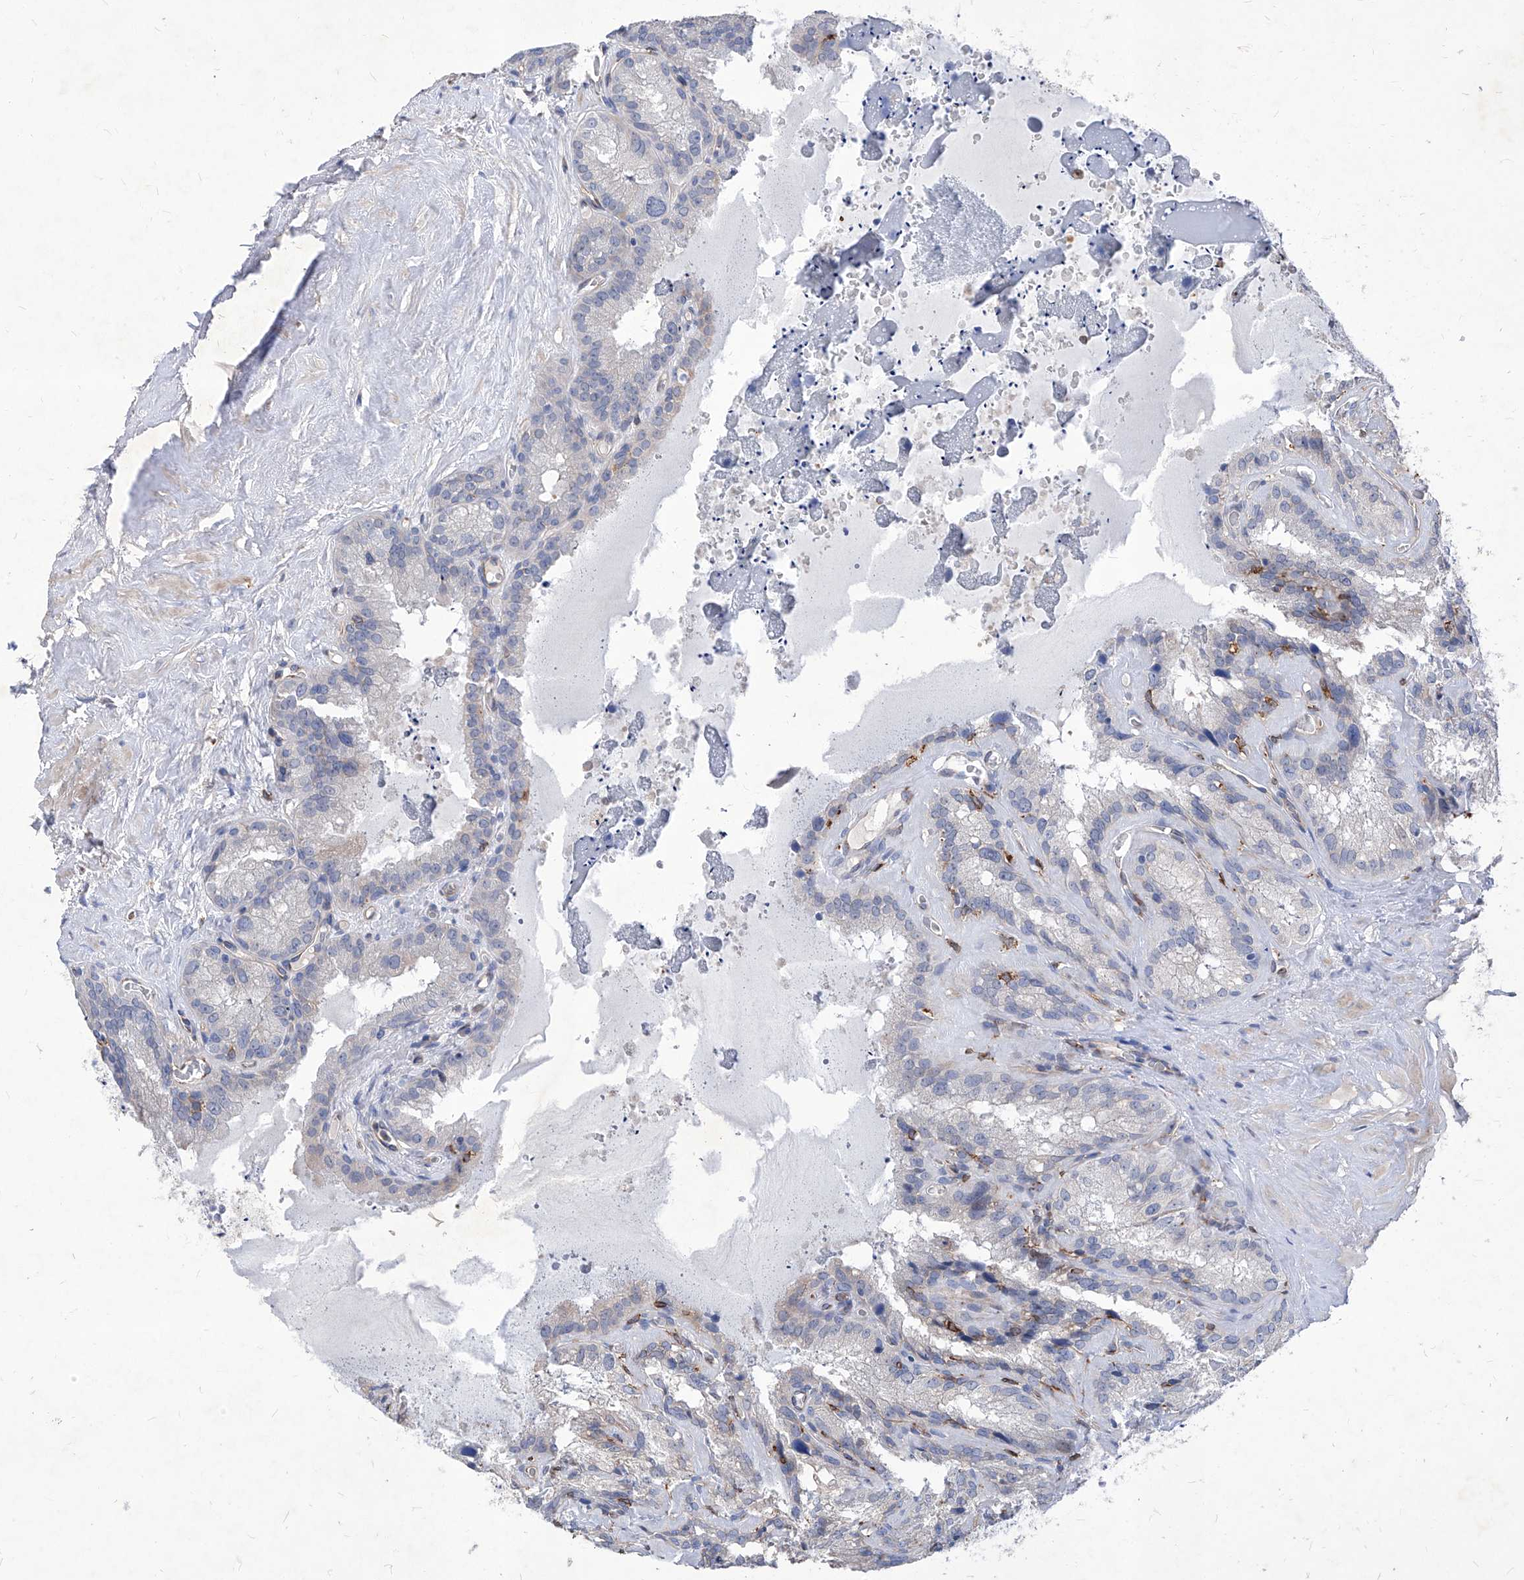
{"staining": {"intensity": "negative", "quantity": "none", "location": "none"}, "tissue": "seminal vesicle", "cell_type": "Glandular cells", "image_type": "normal", "snomed": [{"axis": "morphology", "description": "Normal tissue, NOS"}, {"axis": "topography", "description": "Prostate"}, {"axis": "topography", "description": "Seminal veicle"}], "caption": "The histopathology image reveals no staining of glandular cells in benign seminal vesicle. Brightfield microscopy of immunohistochemistry (IHC) stained with DAB (brown) and hematoxylin (blue), captured at high magnification.", "gene": "UBOX5", "patient": {"sex": "male", "age": 59}}